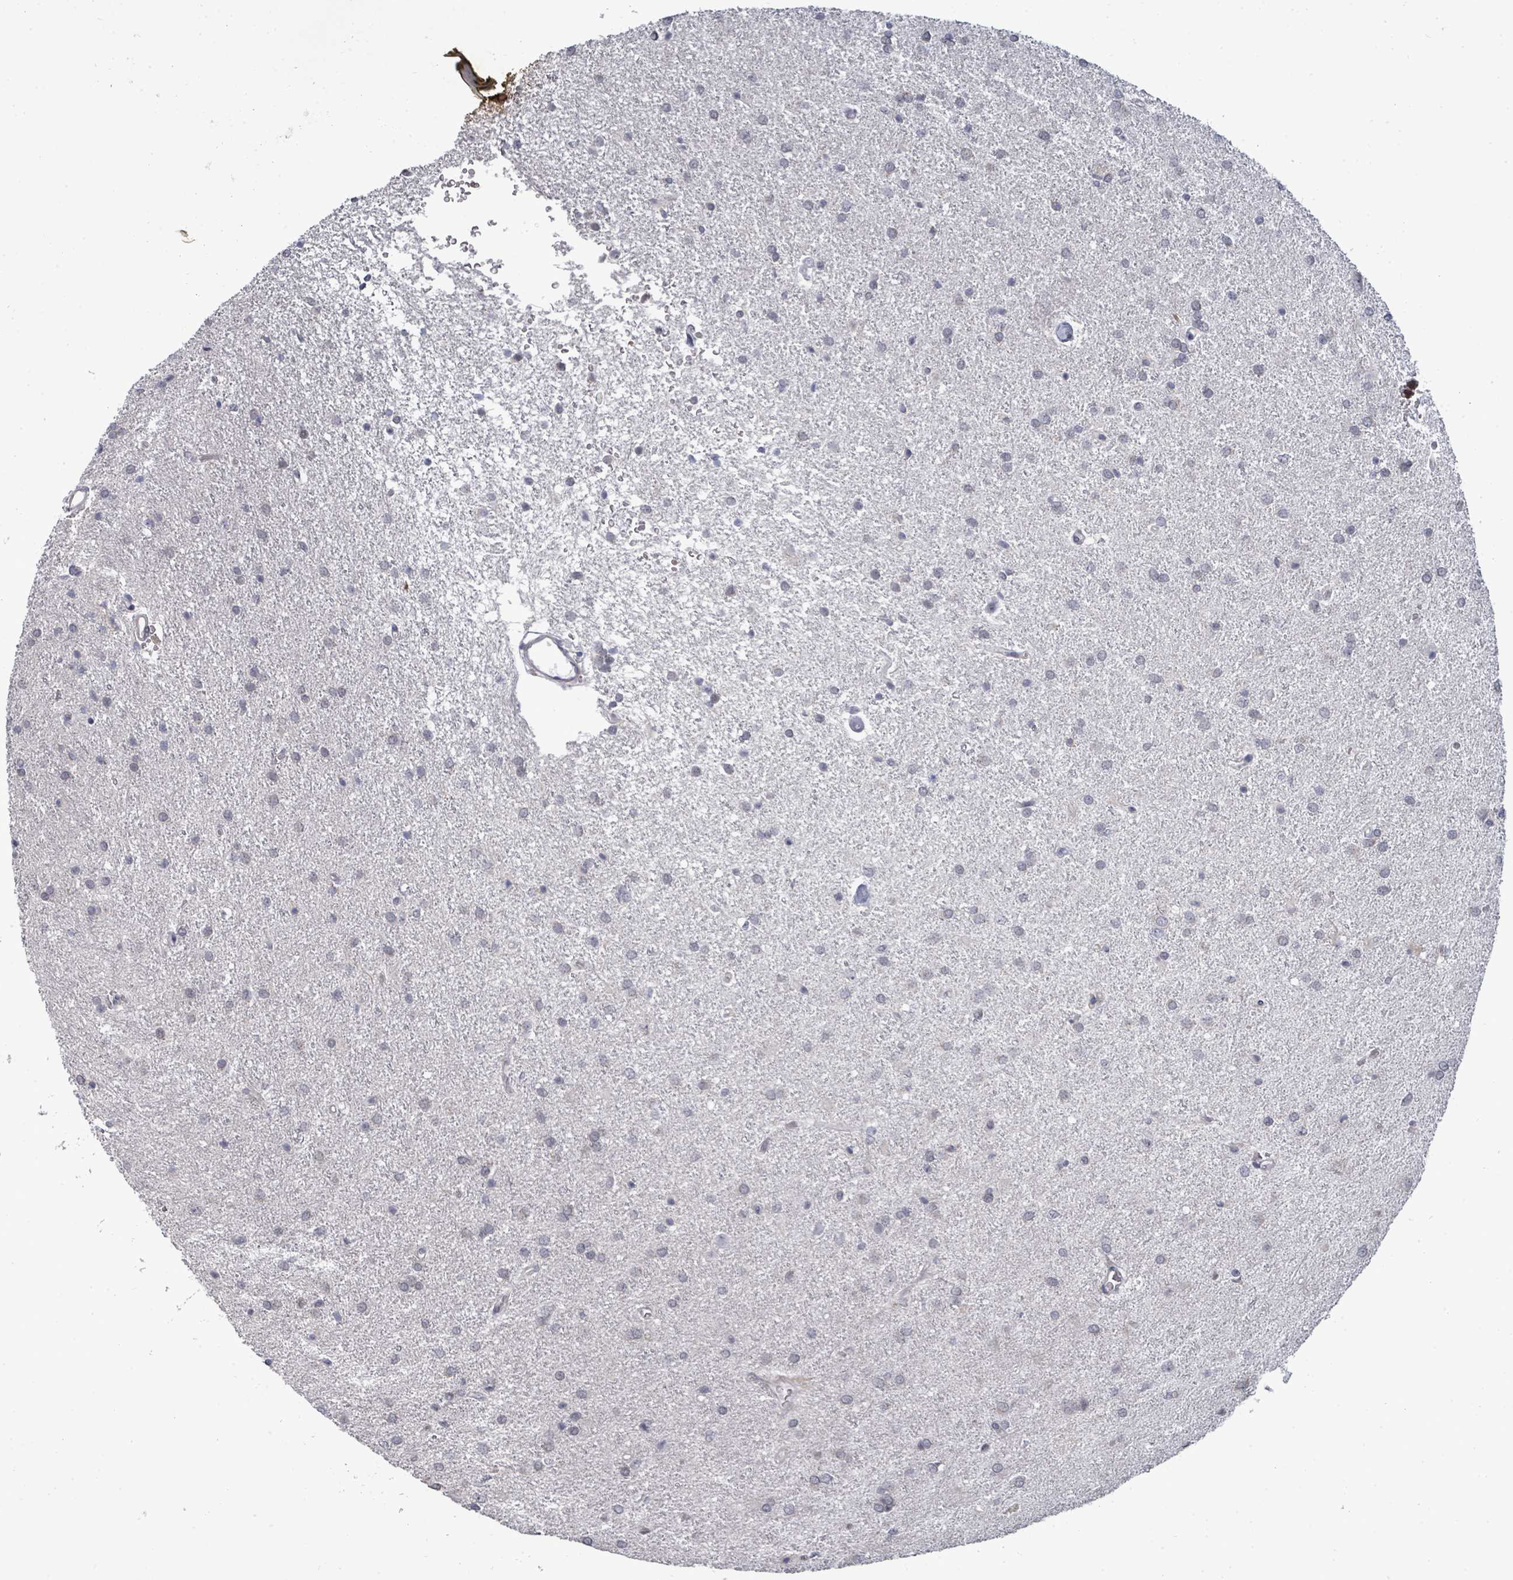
{"staining": {"intensity": "negative", "quantity": "none", "location": "none"}, "tissue": "glioma", "cell_type": "Tumor cells", "image_type": "cancer", "snomed": [{"axis": "morphology", "description": "Glioma, malignant, High grade"}, {"axis": "topography", "description": "Brain"}], "caption": "Protein analysis of malignant high-grade glioma displays no significant staining in tumor cells. The staining was performed using DAB (3,3'-diaminobenzidine) to visualize the protein expression in brown, while the nuclei were stained in blue with hematoxylin (Magnification: 20x).", "gene": "PTPN20", "patient": {"sex": "female", "age": 50}}